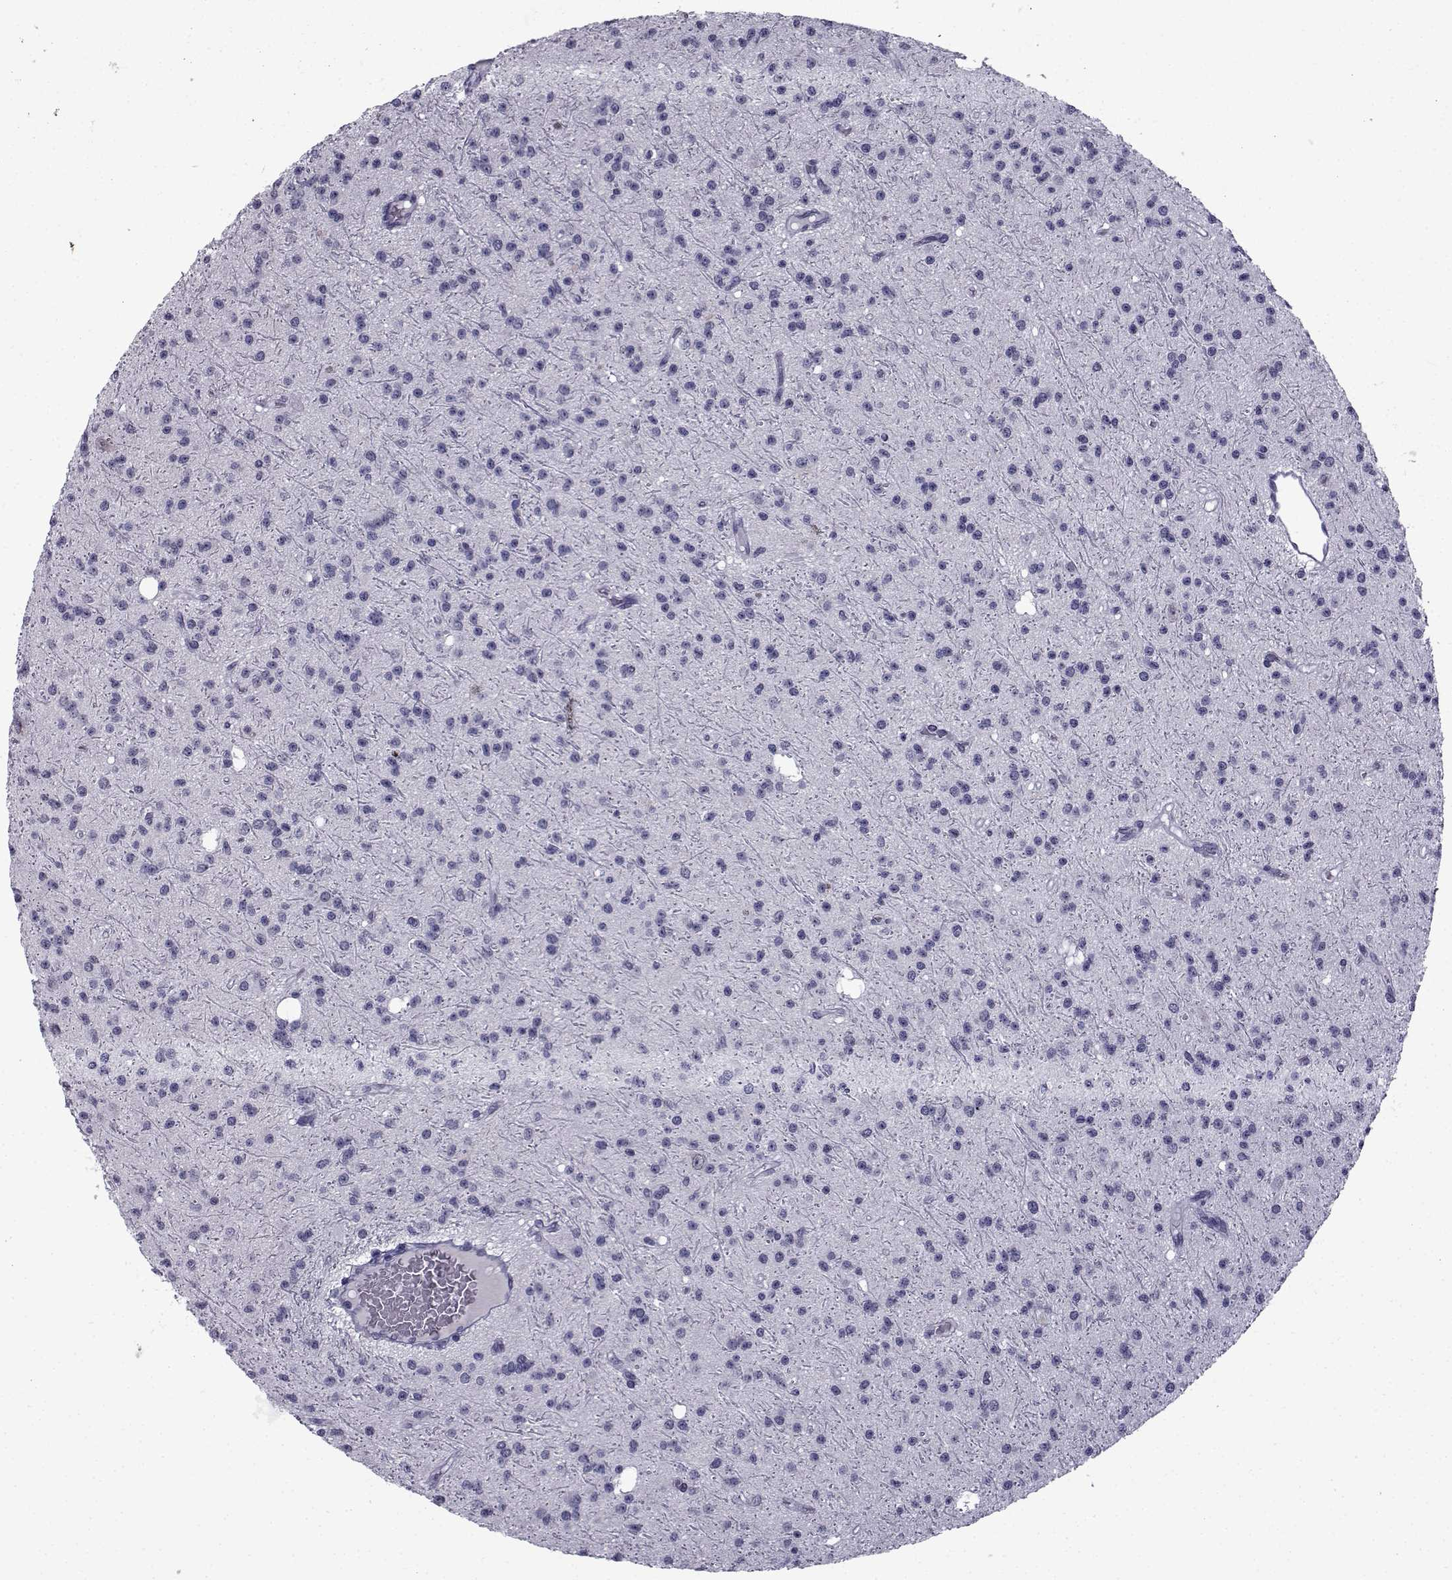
{"staining": {"intensity": "negative", "quantity": "none", "location": "none"}, "tissue": "glioma", "cell_type": "Tumor cells", "image_type": "cancer", "snomed": [{"axis": "morphology", "description": "Glioma, malignant, Low grade"}, {"axis": "topography", "description": "Brain"}], "caption": "A high-resolution histopathology image shows immunohistochemistry staining of malignant glioma (low-grade), which reveals no significant expression in tumor cells. (Brightfield microscopy of DAB (3,3'-diaminobenzidine) immunohistochemistry (IHC) at high magnification).", "gene": "RBM24", "patient": {"sex": "male", "age": 27}}